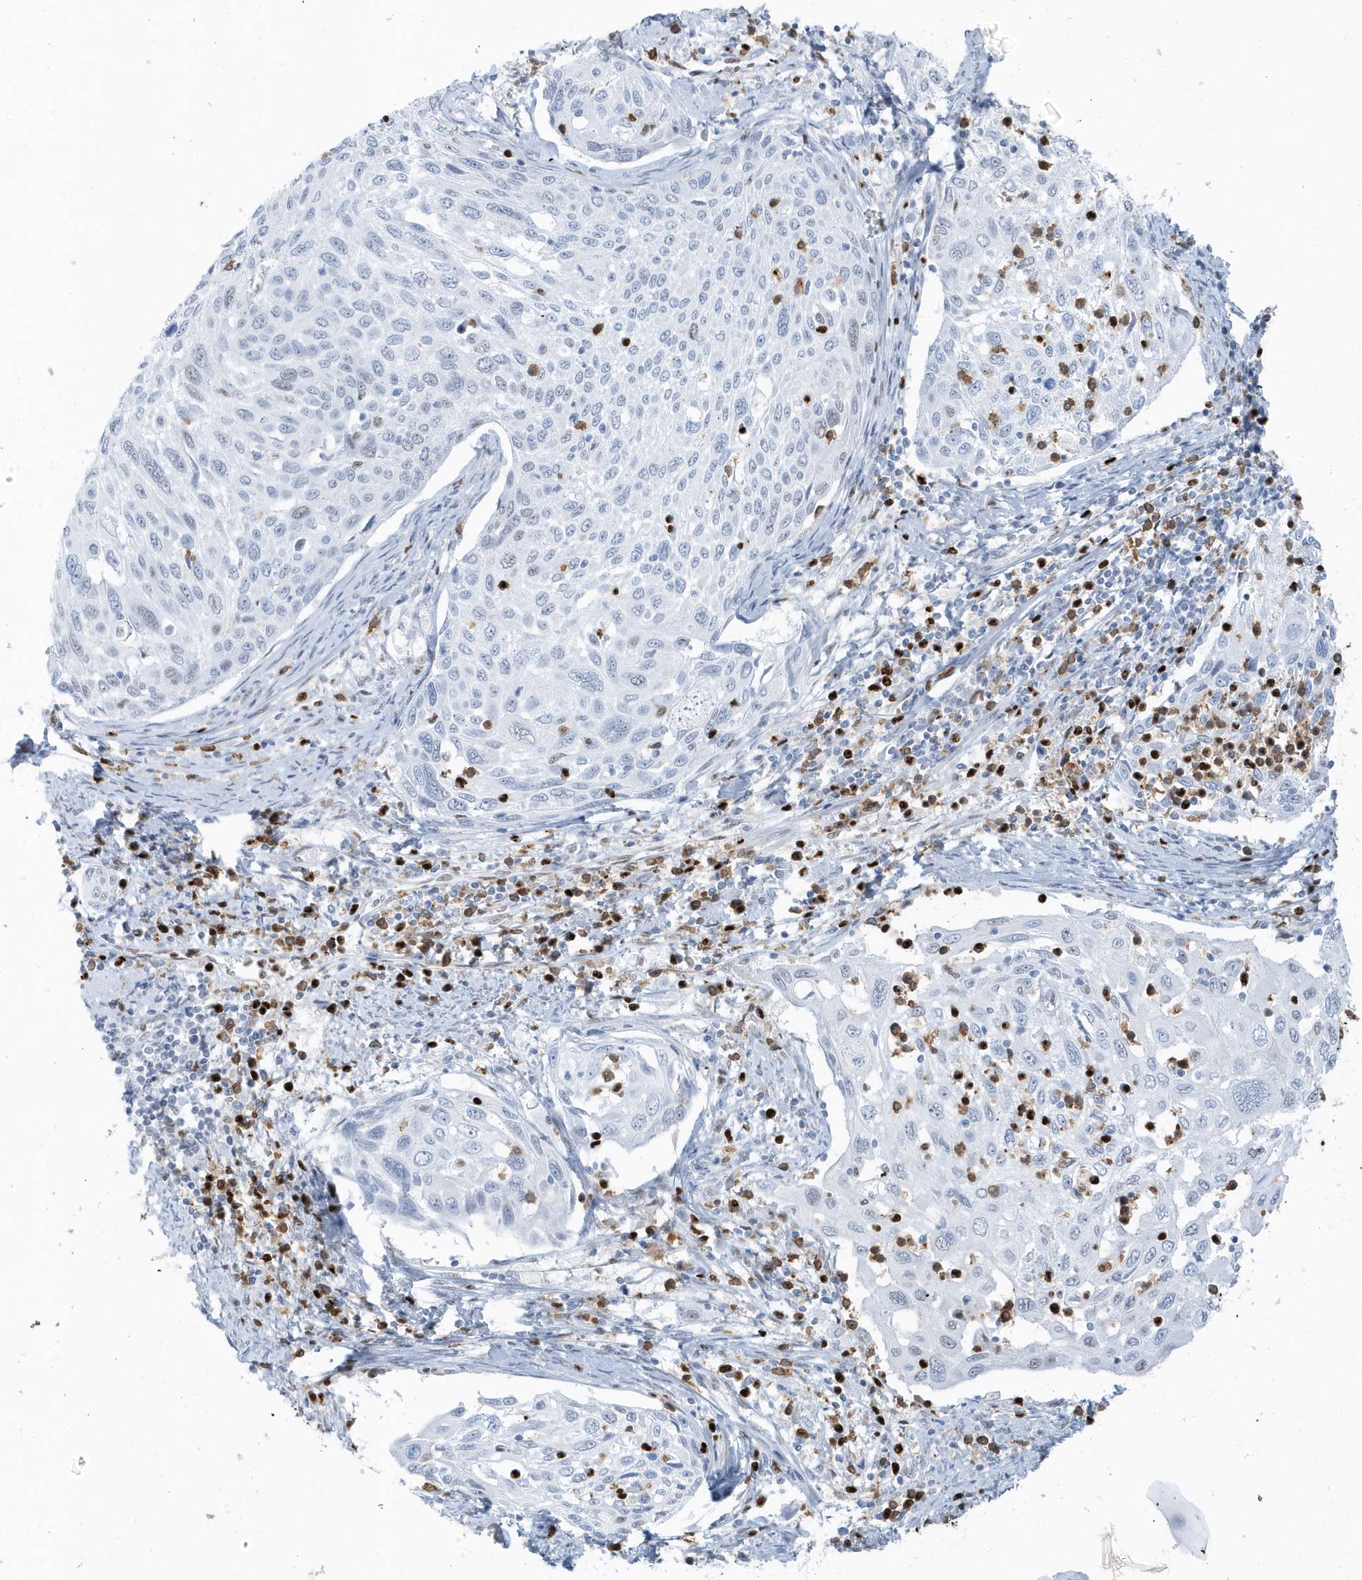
{"staining": {"intensity": "negative", "quantity": "none", "location": "none"}, "tissue": "cervical cancer", "cell_type": "Tumor cells", "image_type": "cancer", "snomed": [{"axis": "morphology", "description": "Squamous cell carcinoma, NOS"}, {"axis": "topography", "description": "Cervix"}], "caption": "The micrograph displays no staining of tumor cells in cervical cancer (squamous cell carcinoma).", "gene": "SMIM34", "patient": {"sex": "female", "age": 70}}